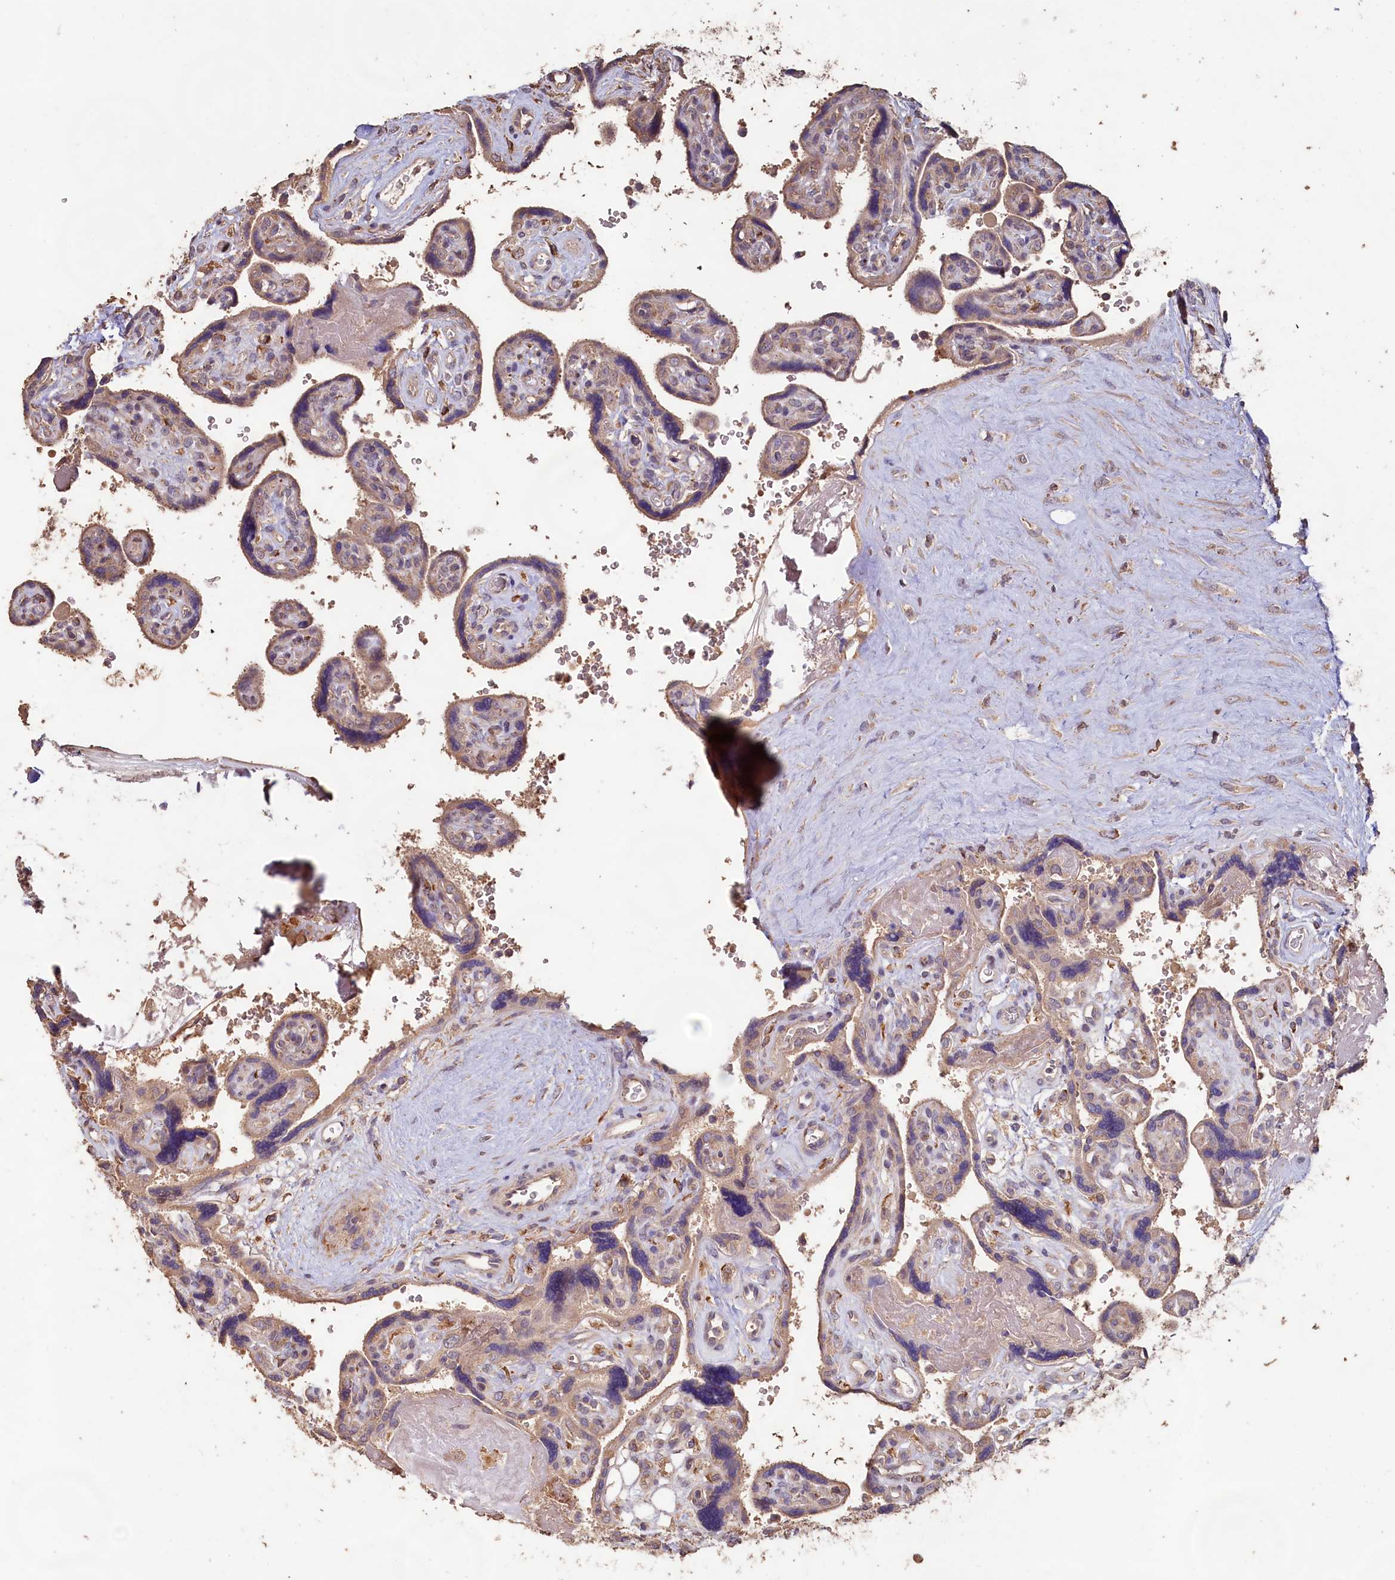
{"staining": {"intensity": "weak", "quantity": ">75%", "location": "cytoplasmic/membranous"}, "tissue": "placenta", "cell_type": "Trophoblastic cells", "image_type": "normal", "snomed": [{"axis": "morphology", "description": "Normal tissue, NOS"}, {"axis": "topography", "description": "Placenta"}], "caption": "A high-resolution micrograph shows immunohistochemistry (IHC) staining of normal placenta, which reveals weak cytoplasmic/membranous expression in approximately >75% of trophoblastic cells.", "gene": "FUNDC1", "patient": {"sex": "female", "age": 39}}